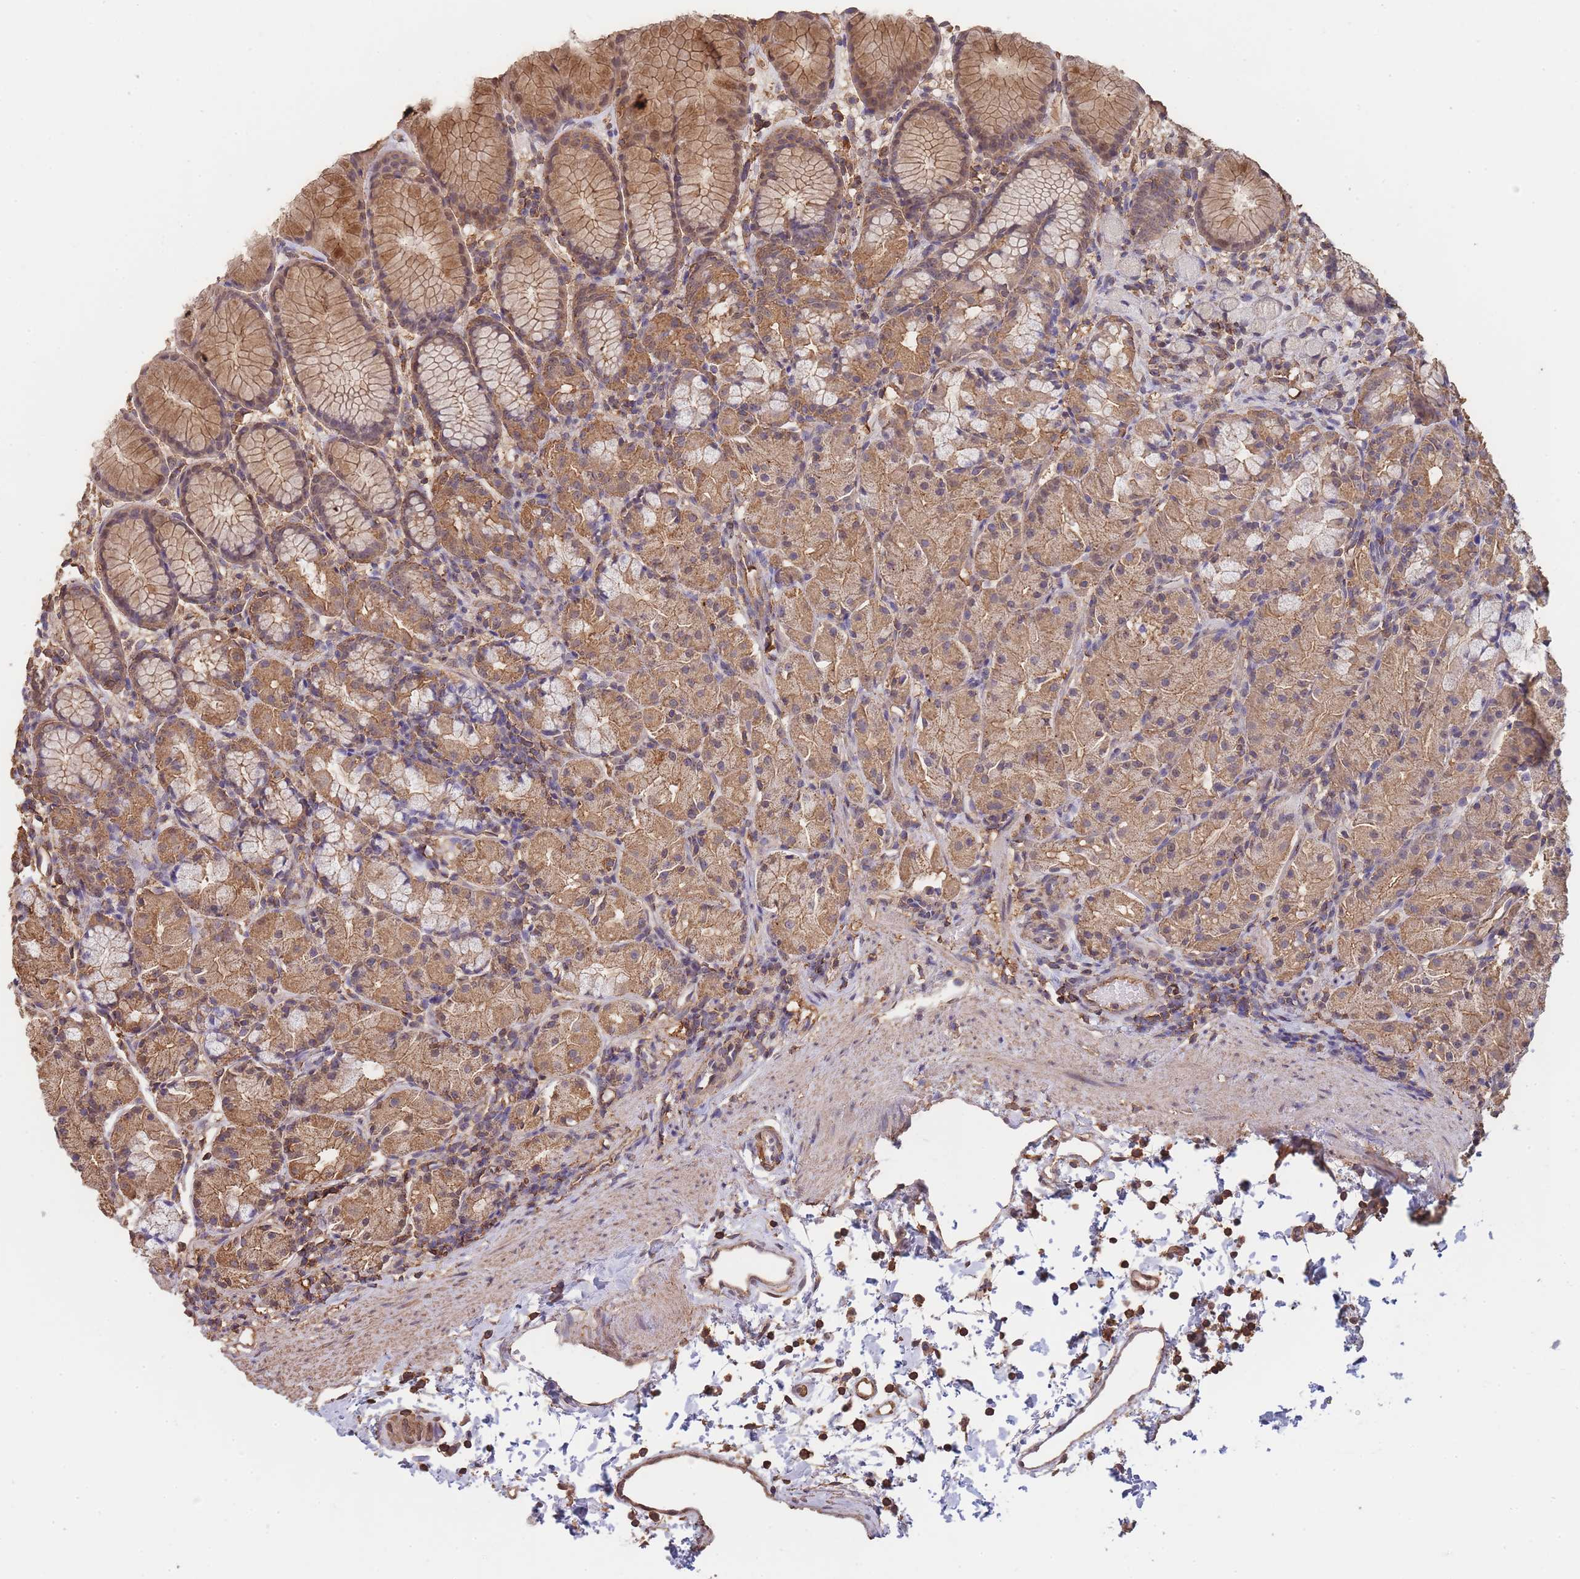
{"staining": {"intensity": "moderate", "quantity": ">75%", "location": "cytoplasmic/membranous"}, "tissue": "stomach", "cell_type": "Glandular cells", "image_type": "normal", "snomed": [{"axis": "morphology", "description": "Normal tissue, NOS"}, {"axis": "topography", "description": "Stomach, upper"}], "caption": "Protein analysis of unremarkable stomach displays moderate cytoplasmic/membranous positivity in about >75% of glandular cells. The protein of interest is shown in brown color, while the nuclei are stained blue.", "gene": "METRN", "patient": {"sex": "male", "age": 47}}